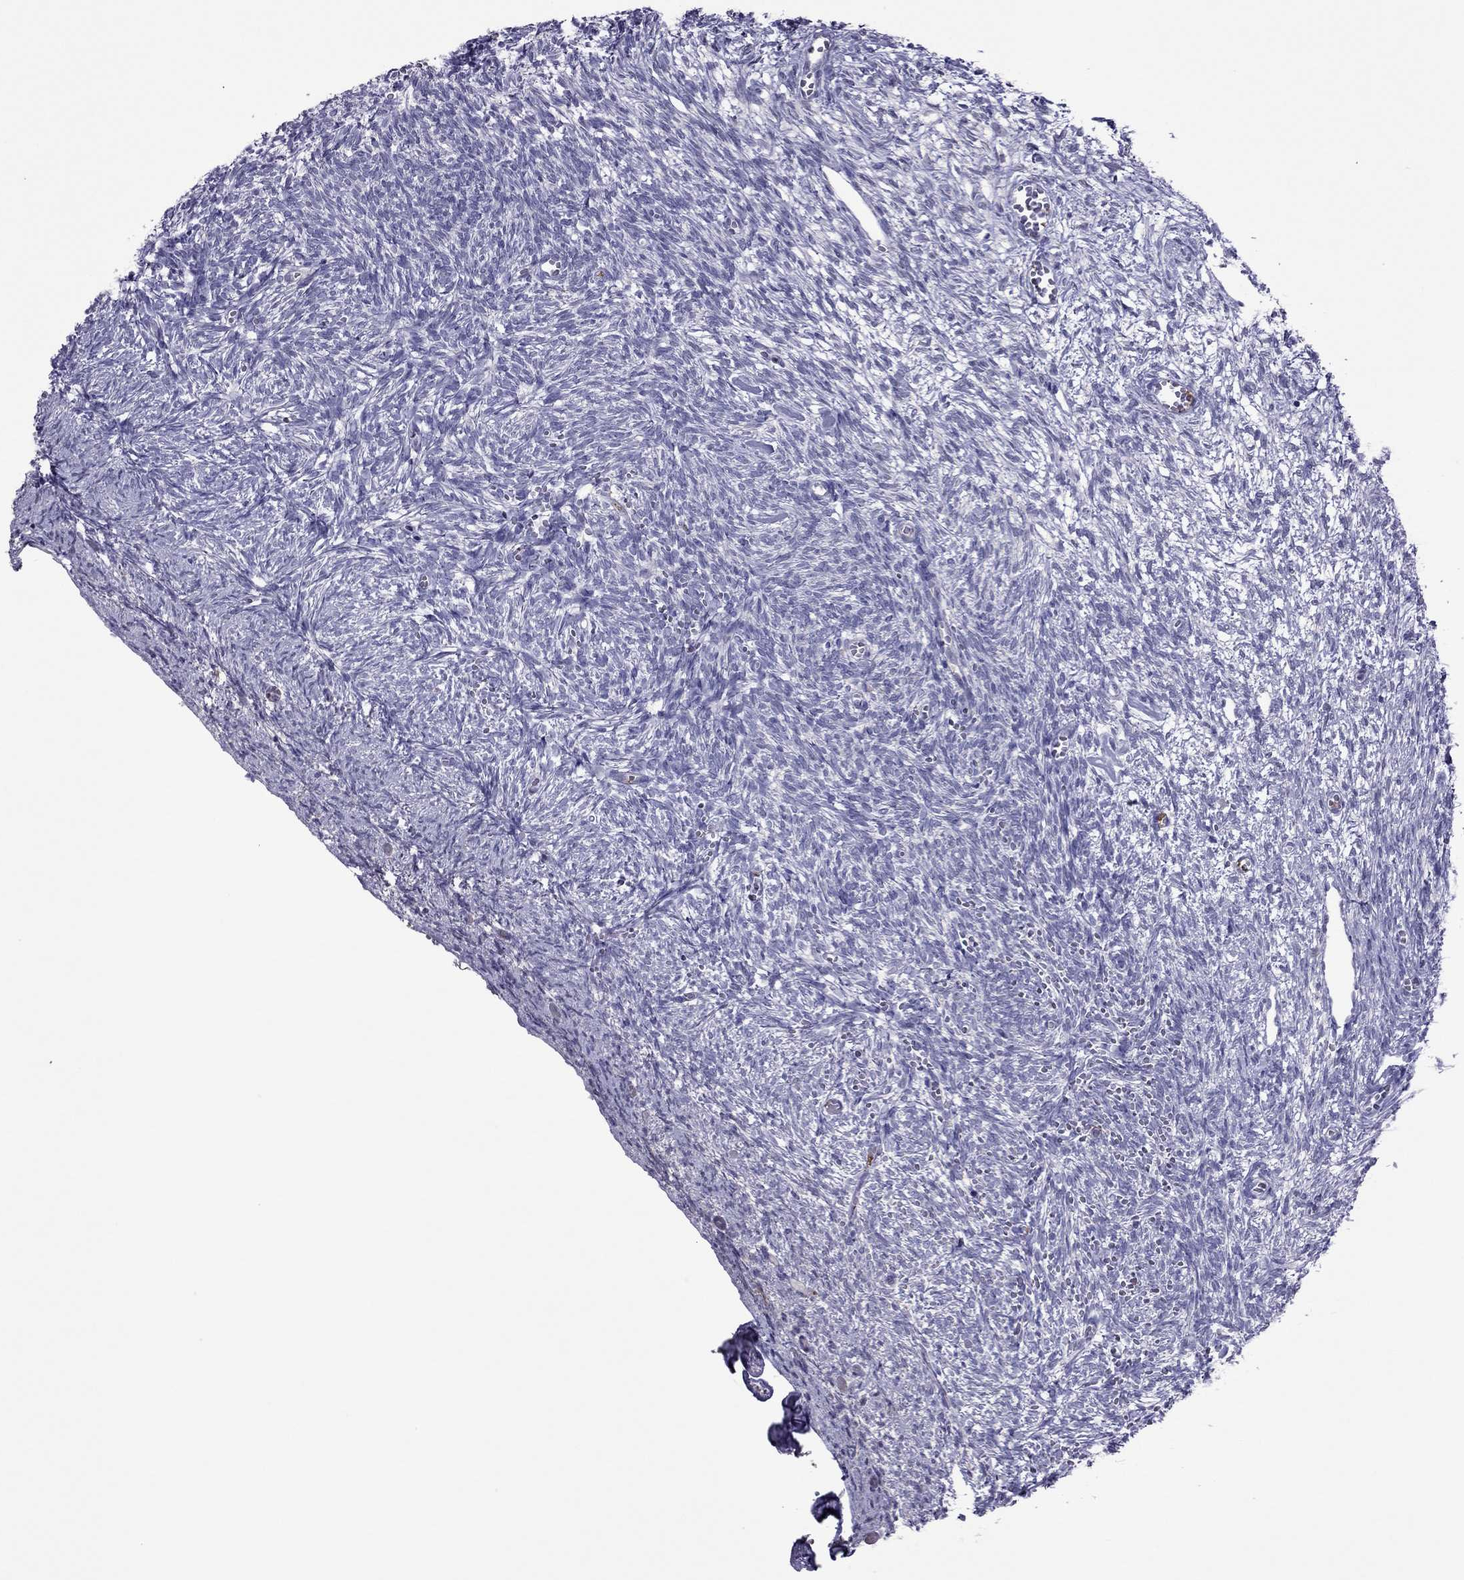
{"staining": {"intensity": "negative", "quantity": "none", "location": "none"}, "tissue": "ovary", "cell_type": "Follicle cells", "image_type": "normal", "snomed": [{"axis": "morphology", "description": "Normal tissue, NOS"}, {"axis": "topography", "description": "Ovary"}], "caption": "A high-resolution image shows immunohistochemistry staining of benign ovary, which shows no significant staining in follicle cells.", "gene": "SLC16A8", "patient": {"sex": "female", "age": 43}}